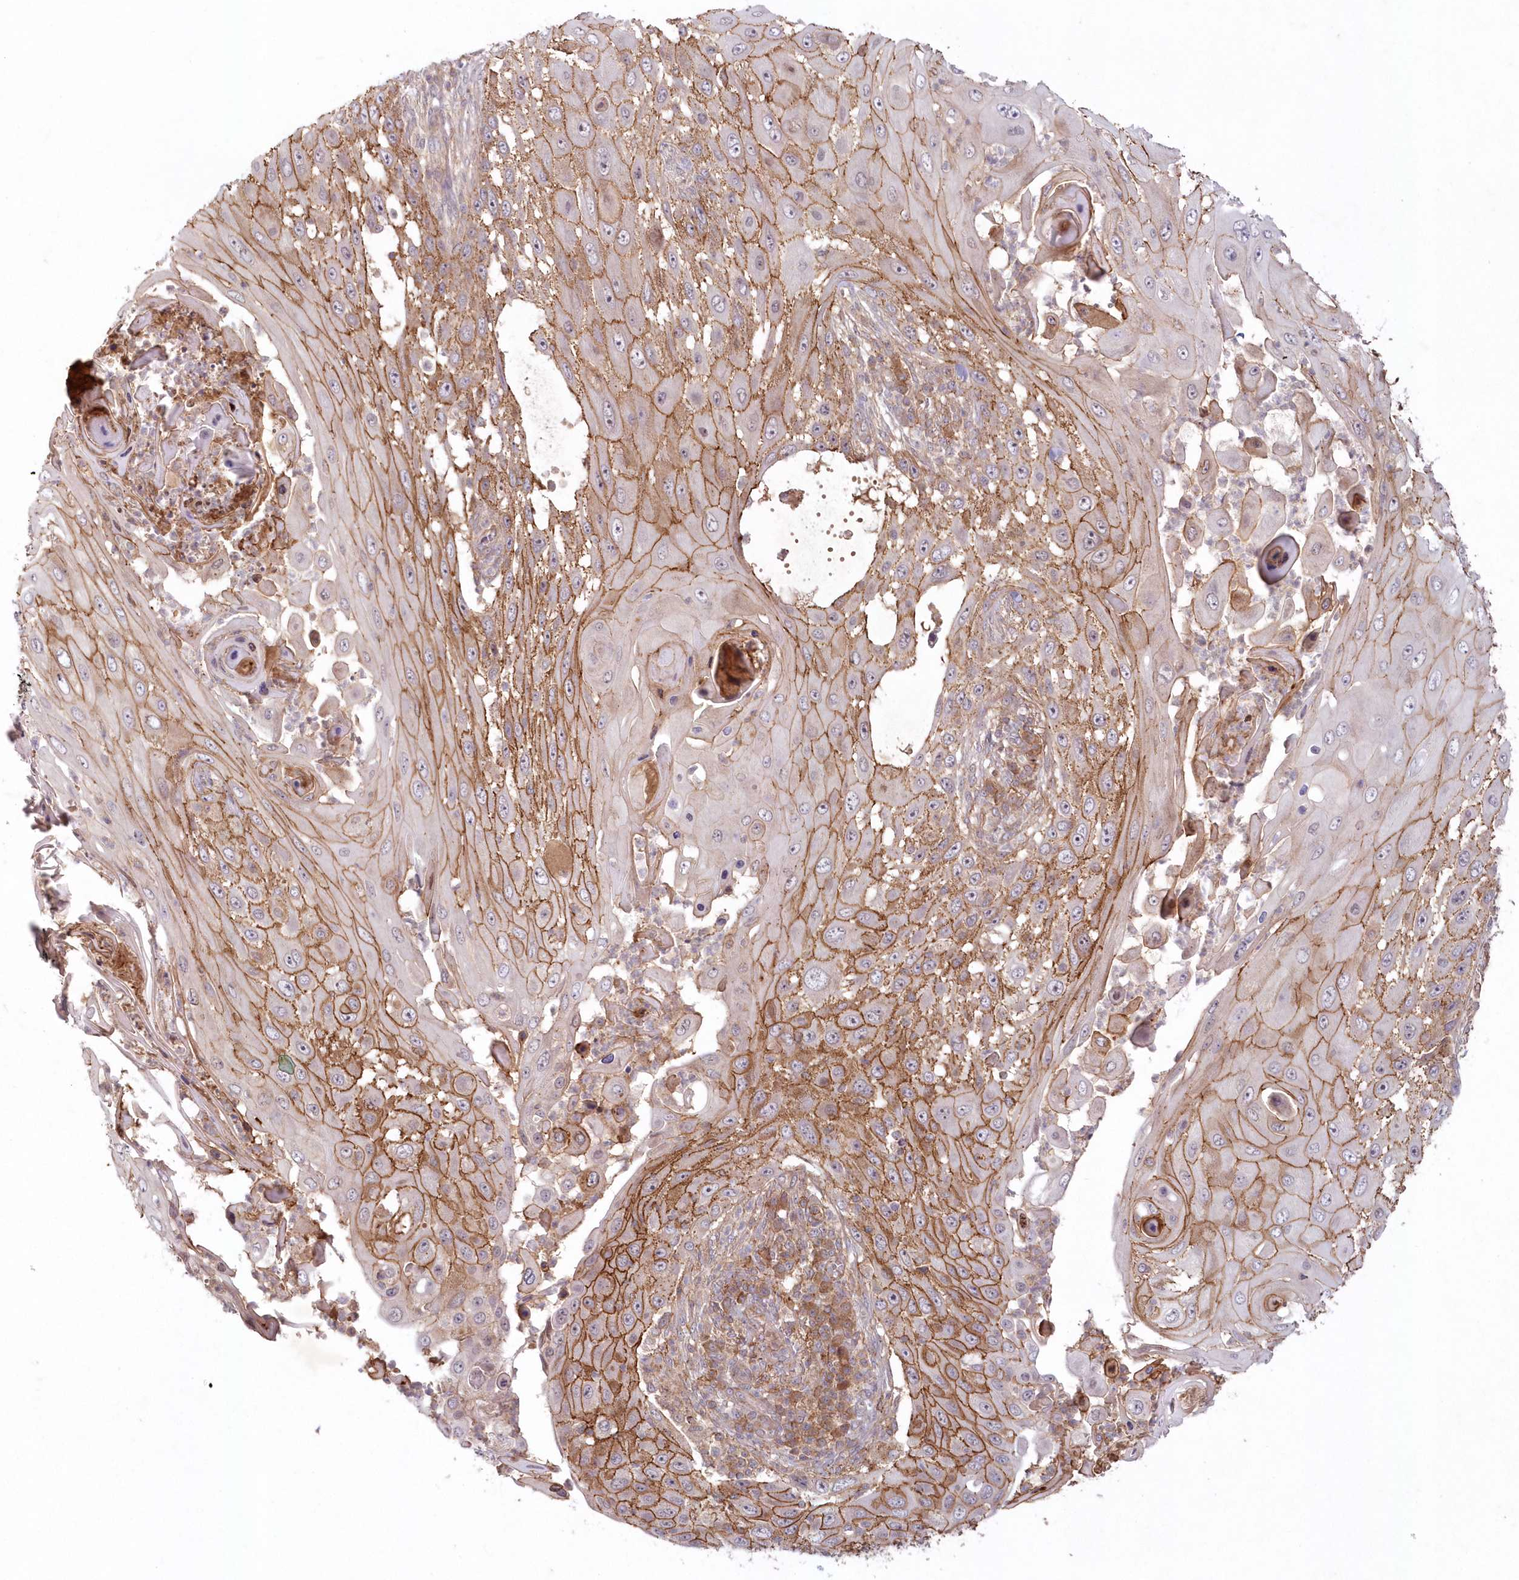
{"staining": {"intensity": "strong", "quantity": ">75%", "location": "cytoplasmic/membranous"}, "tissue": "skin cancer", "cell_type": "Tumor cells", "image_type": "cancer", "snomed": [{"axis": "morphology", "description": "Squamous cell carcinoma, NOS"}, {"axis": "topography", "description": "Skin"}], "caption": "Skin squamous cell carcinoma stained with DAB immunohistochemistry (IHC) exhibits high levels of strong cytoplasmic/membranous positivity in approximately >75% of tumor cells.", "gene": "TOGARAM2", "patient": {"sex": "female", "age": 44}}